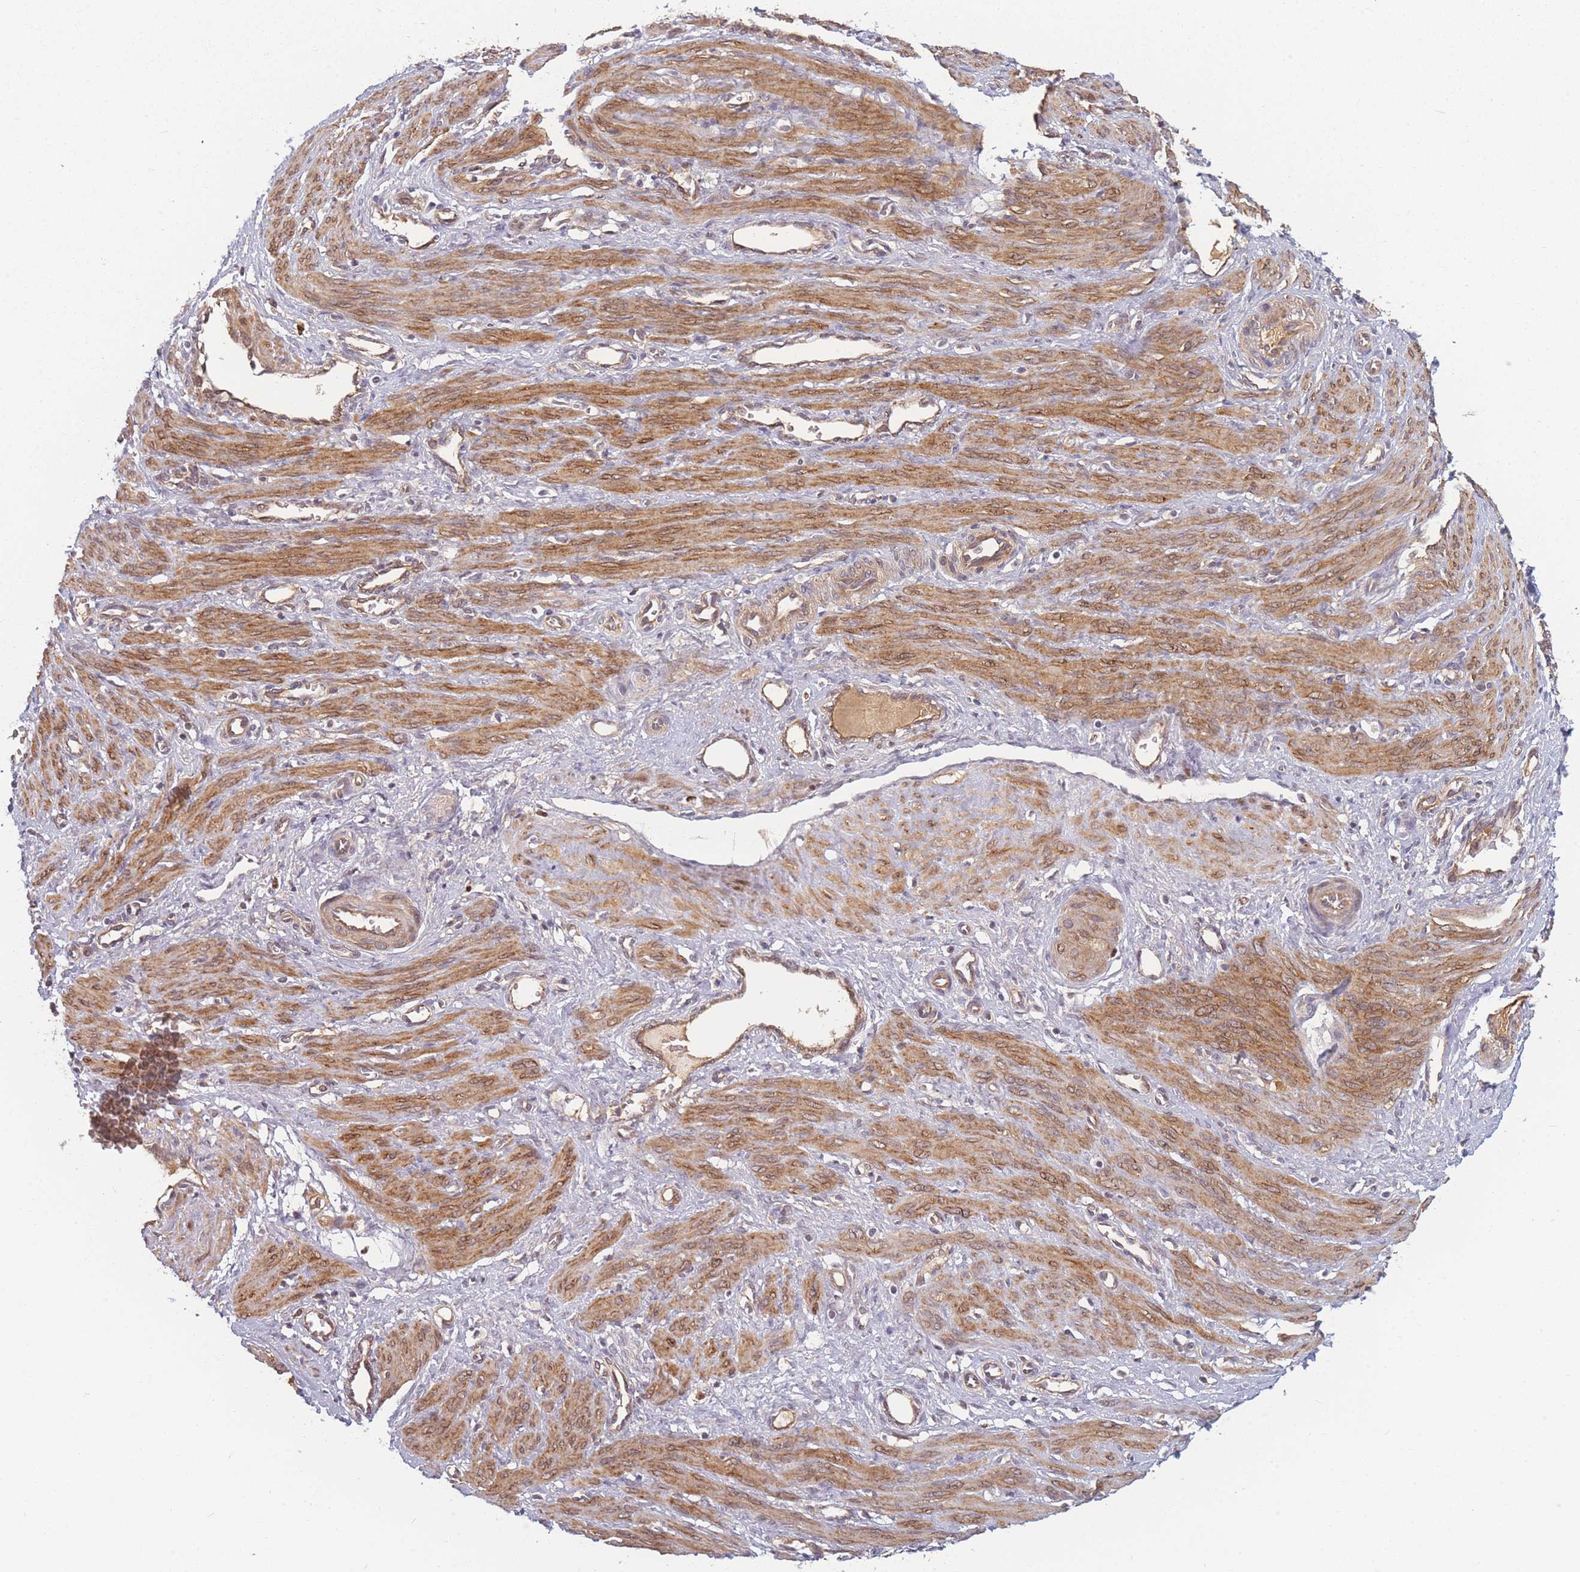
{"staining": {"intensity": "moderate", "quantity": ">75%", "location": "cytoplasmic/membranous"}, "tissue": "smooth muscle", "cell_type": "Smooth muscle cells", "image_type": "normal", "snomed": [{"axis": "morphology", "description": "Normal tissue, NOS"}, {"axis": "topography", "description": "Endometrium"}], "caption": "Immunohistochemistry histopathology image of normal smooth muscle: human smooth muscle stained using immunohistochemistry (IHC) exhibits medium levels of moderate protein expression localized specifically in the cytoplasmic/membranous of smooth muscle cells, appearing as a cytoplasmic/membranous brown color.", "gene": "FAM153A", "patient": {"sex": "female", "age": 33}}